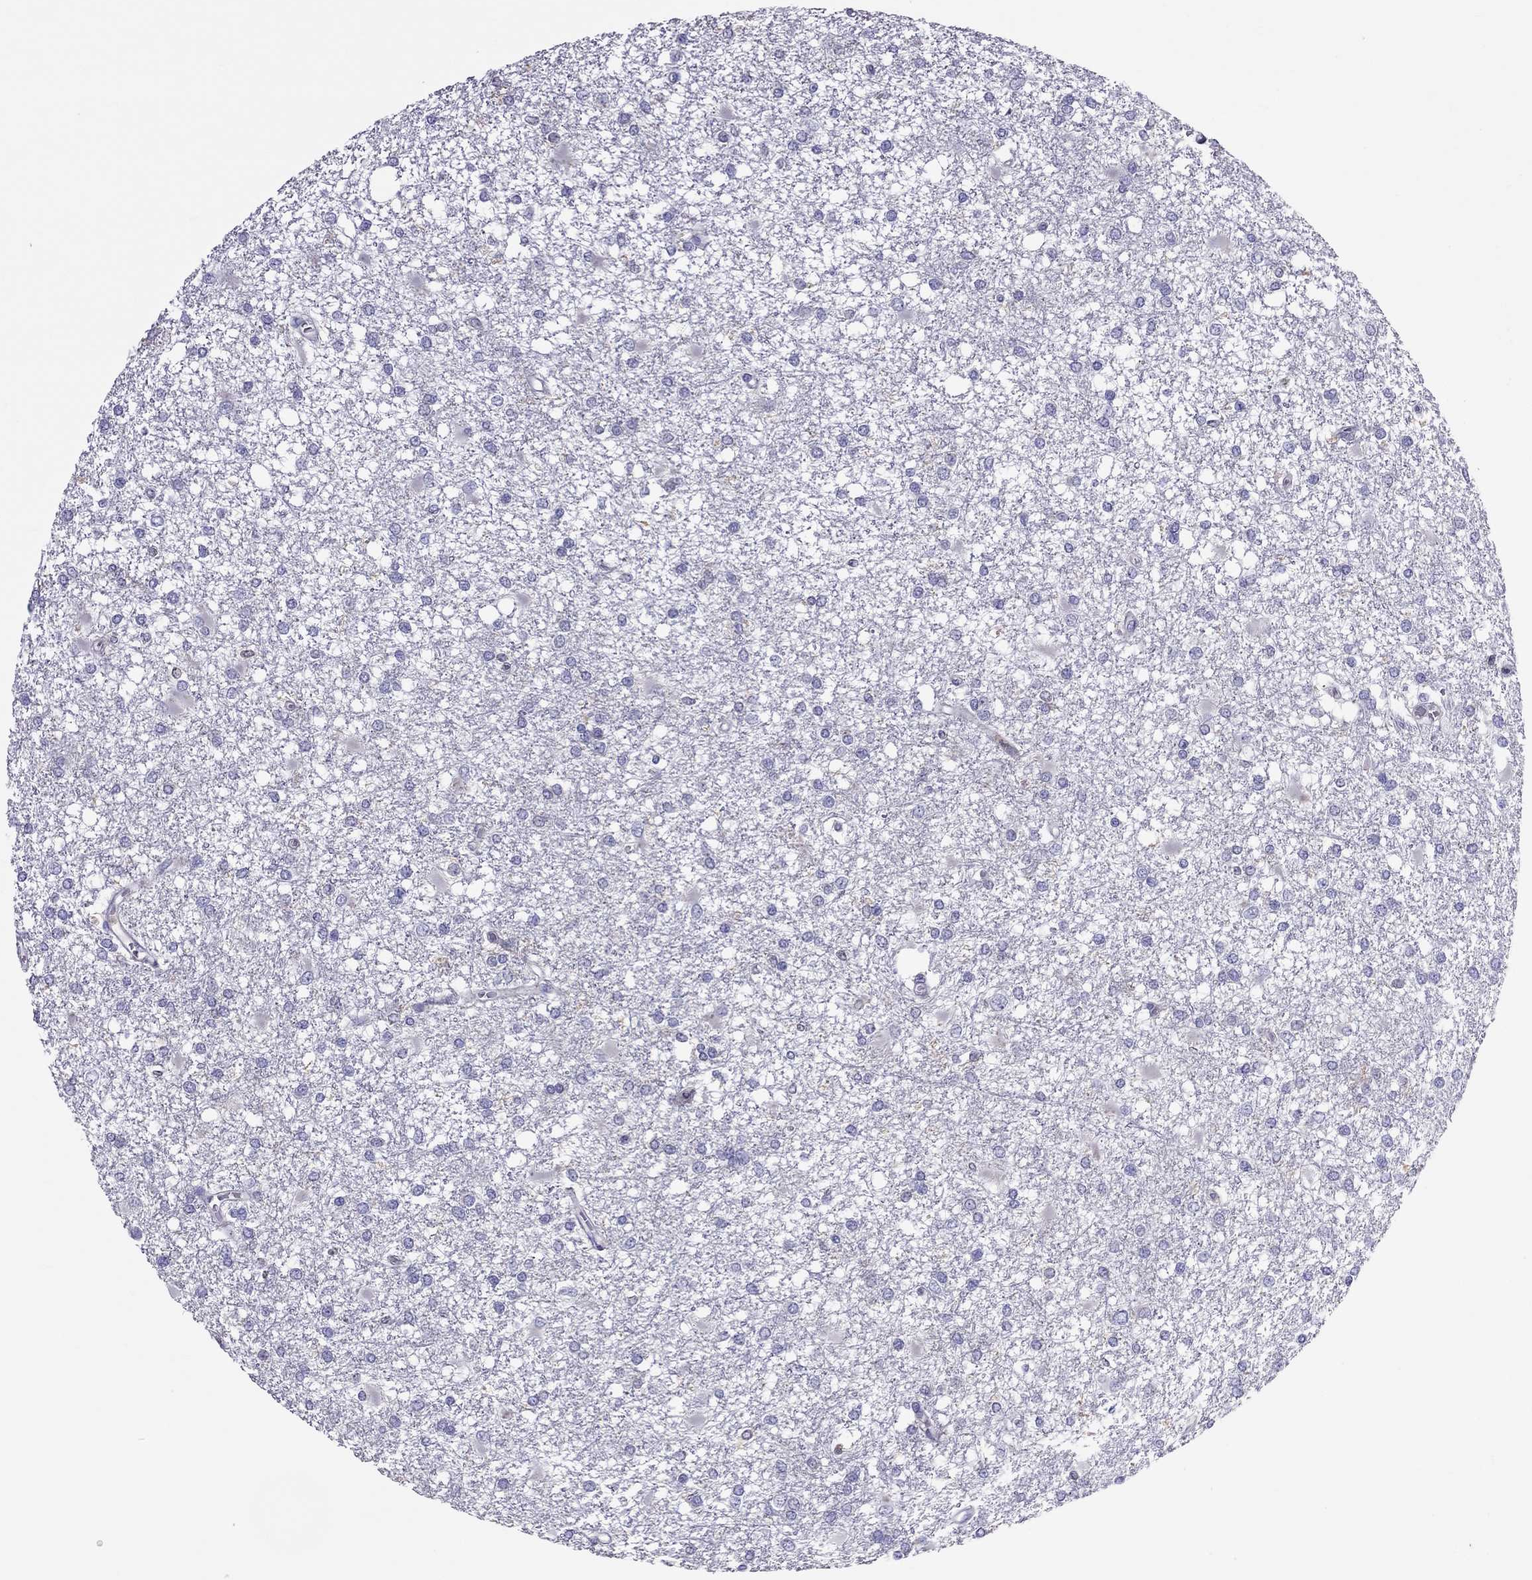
{"staining": {"intensity": "negative", "quantity": "none", "location": "none"}, "tissue": "glioma", "cell_type": "Tumor cells", "image_type": "cancer", "snomed": [{"axis": "morphology", "description": "Glioma, malignant, High grade"}, {"axis": "topography", "description": "Cerebral cortex"}], "caption": "Immunohistochemical staining of malignant glioma (high-grade) reveals no significant positivity in tumor cells.", "gene": "TEX22", "patient": {"sex": "male", "age": 79}}